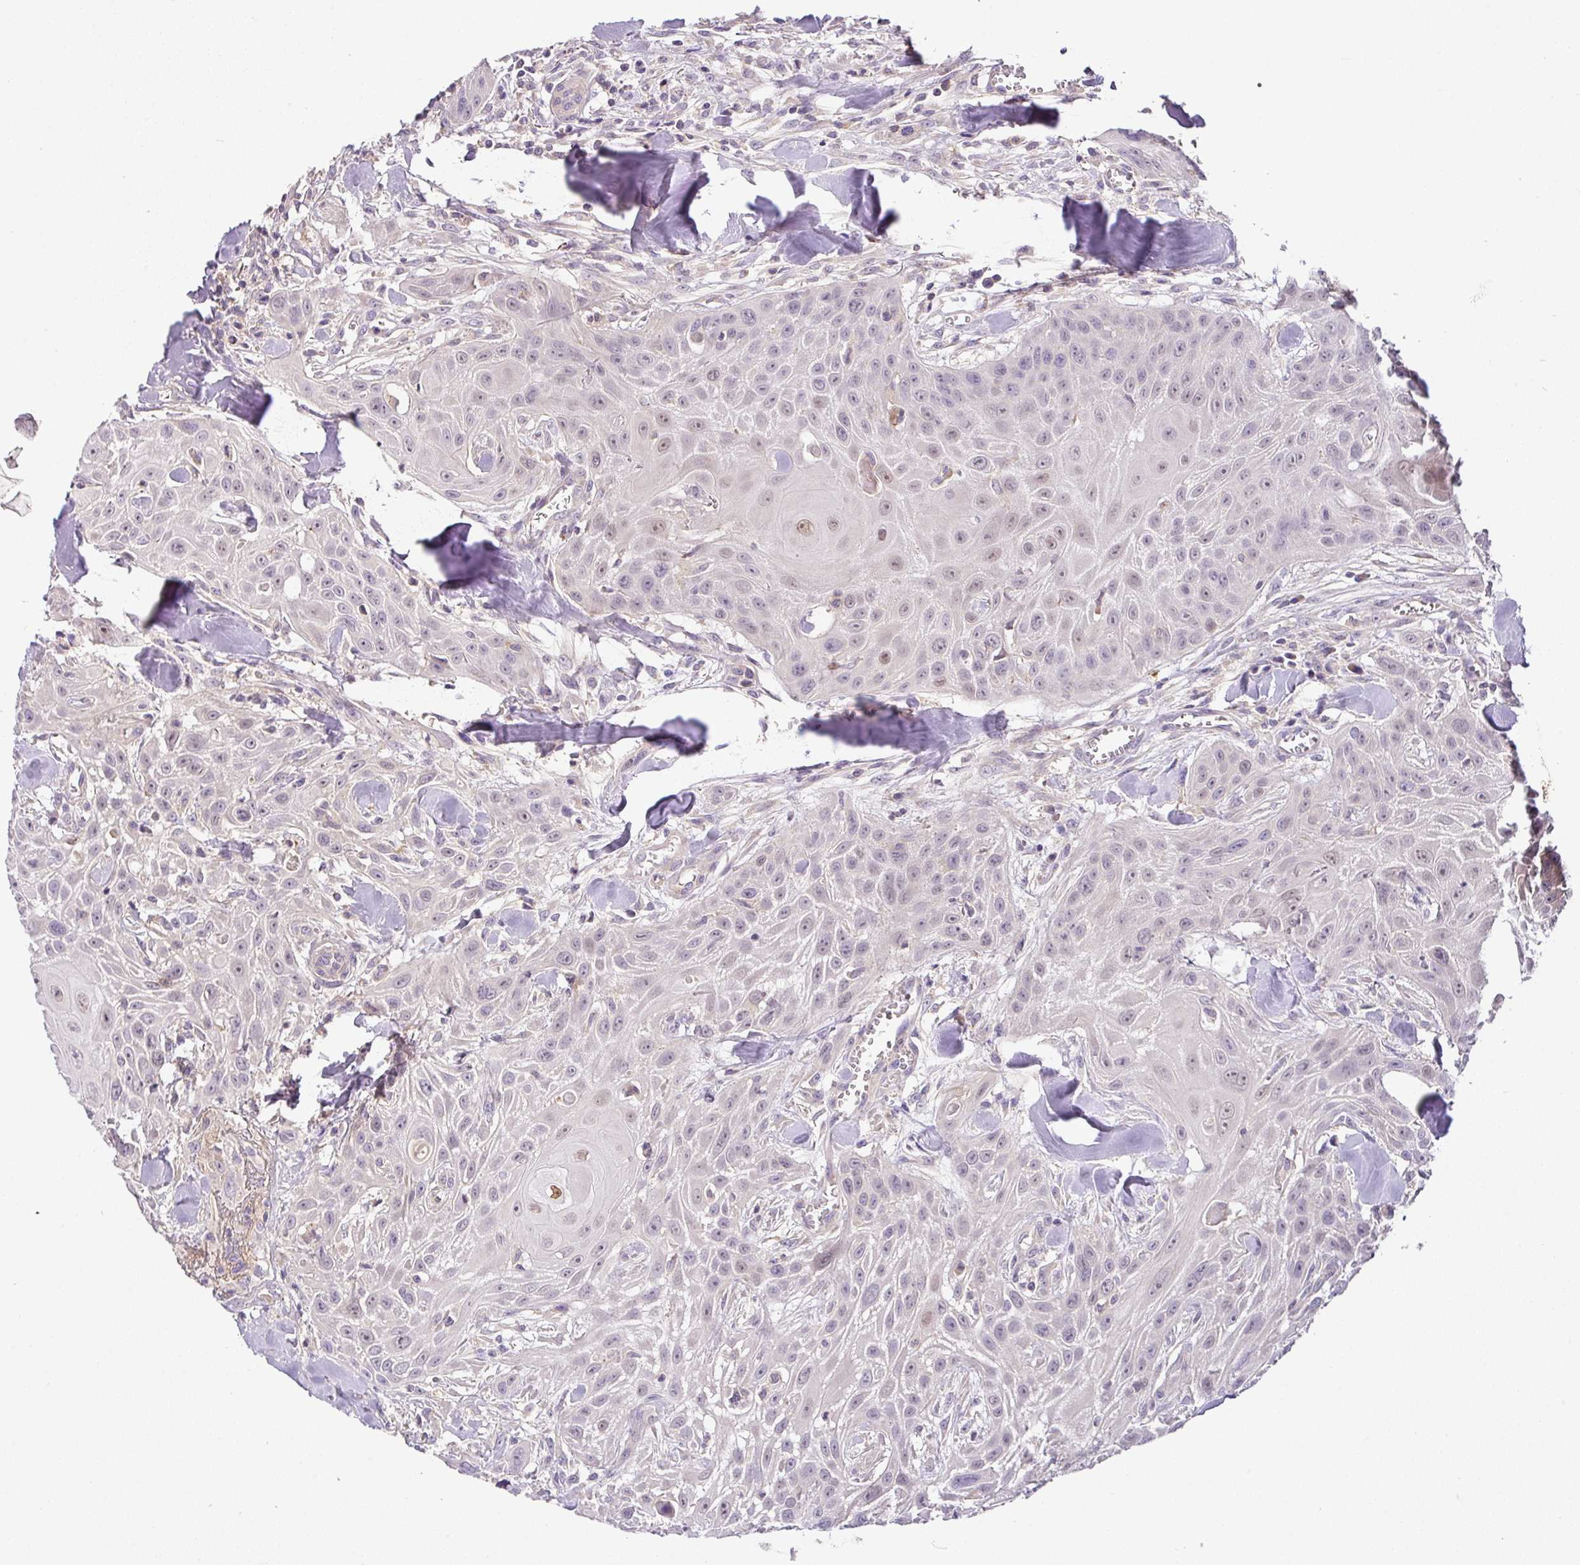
{"staining": {"intensity": "negative", "quantity": "none", "location": "none"}, "tissue": "head and neck cancer", "cell_type": "Tumor cells", "image_type": "cancer", "snomed": [{"axis": "morphology", "description": "Squamous cell carcinoma, NOS"}, {"axis": "topography", "description": "Lymph node"}, {"axis": "topography", "description": "Salivary gland"}, {"axis": "topography", "description": "Head-Neck"}], "caption": "Protein analysis of head and neck cancer exhibits no significant expression in tumor cells. (DAB (3,3'-diaminobenzidine) immunohistochemistry (IHC) visualized using brightfield microscopy, high magnification).", "gene": "HOXC13", "patient": {"sex": "female", "age": 74}}